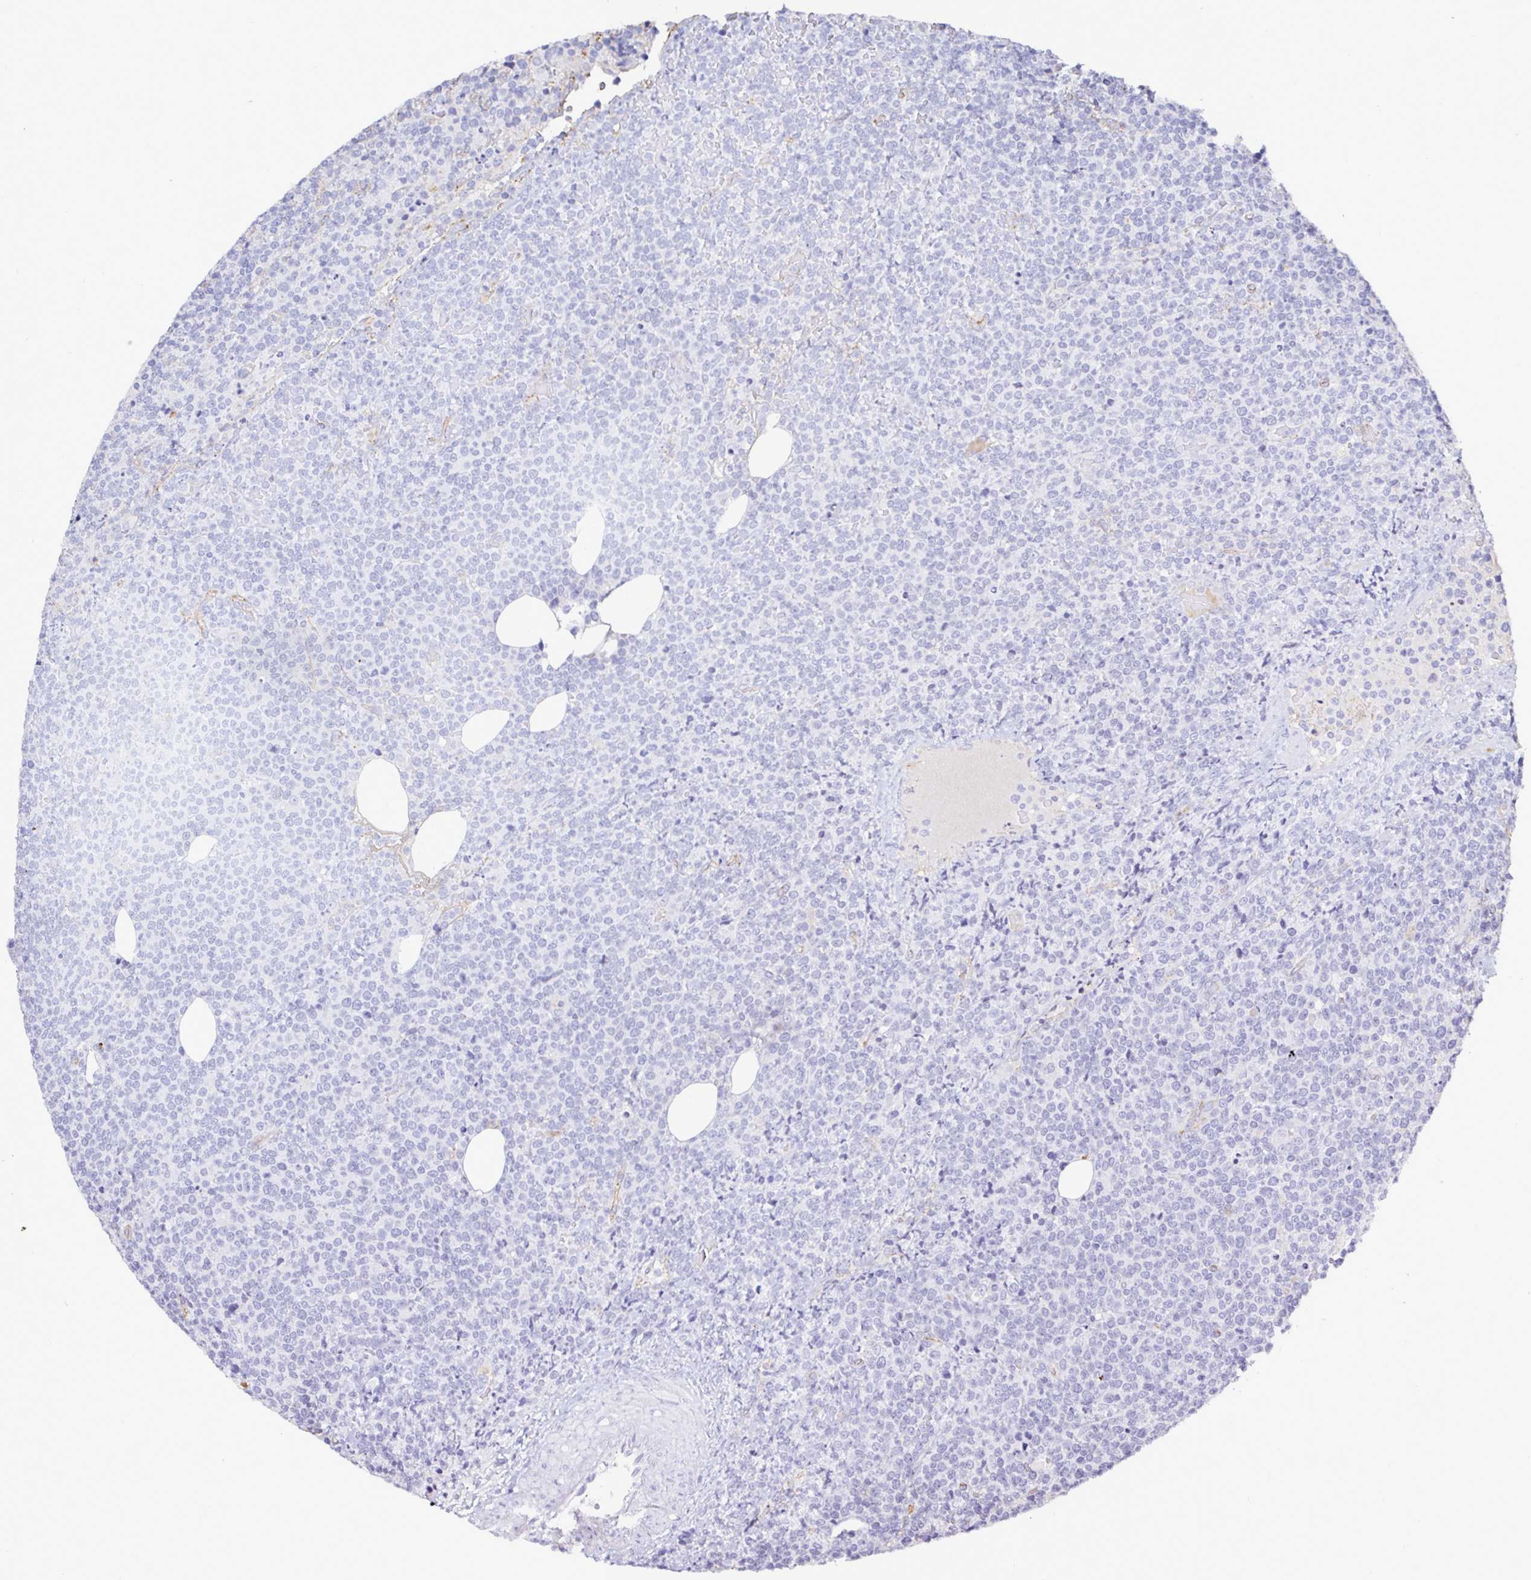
{"staining": {"intensity": "negative", "quantity": "none", "location": "none"}, "tissue": "lymphoma", "cell_type": "Tumor cells", "image_type": "cancer", "snomed": [{"axis": "morphology", "description": "Malignant lymphoma, non-Hodgkin's type, High grade"}, {"axis": "topography", "description": "Lymph node"}], "caption": "Tumor cells show no significant protein staining in lymphoma.", "gene": "ACSBG2", "patient": {"sex": "male", "age": 61}}